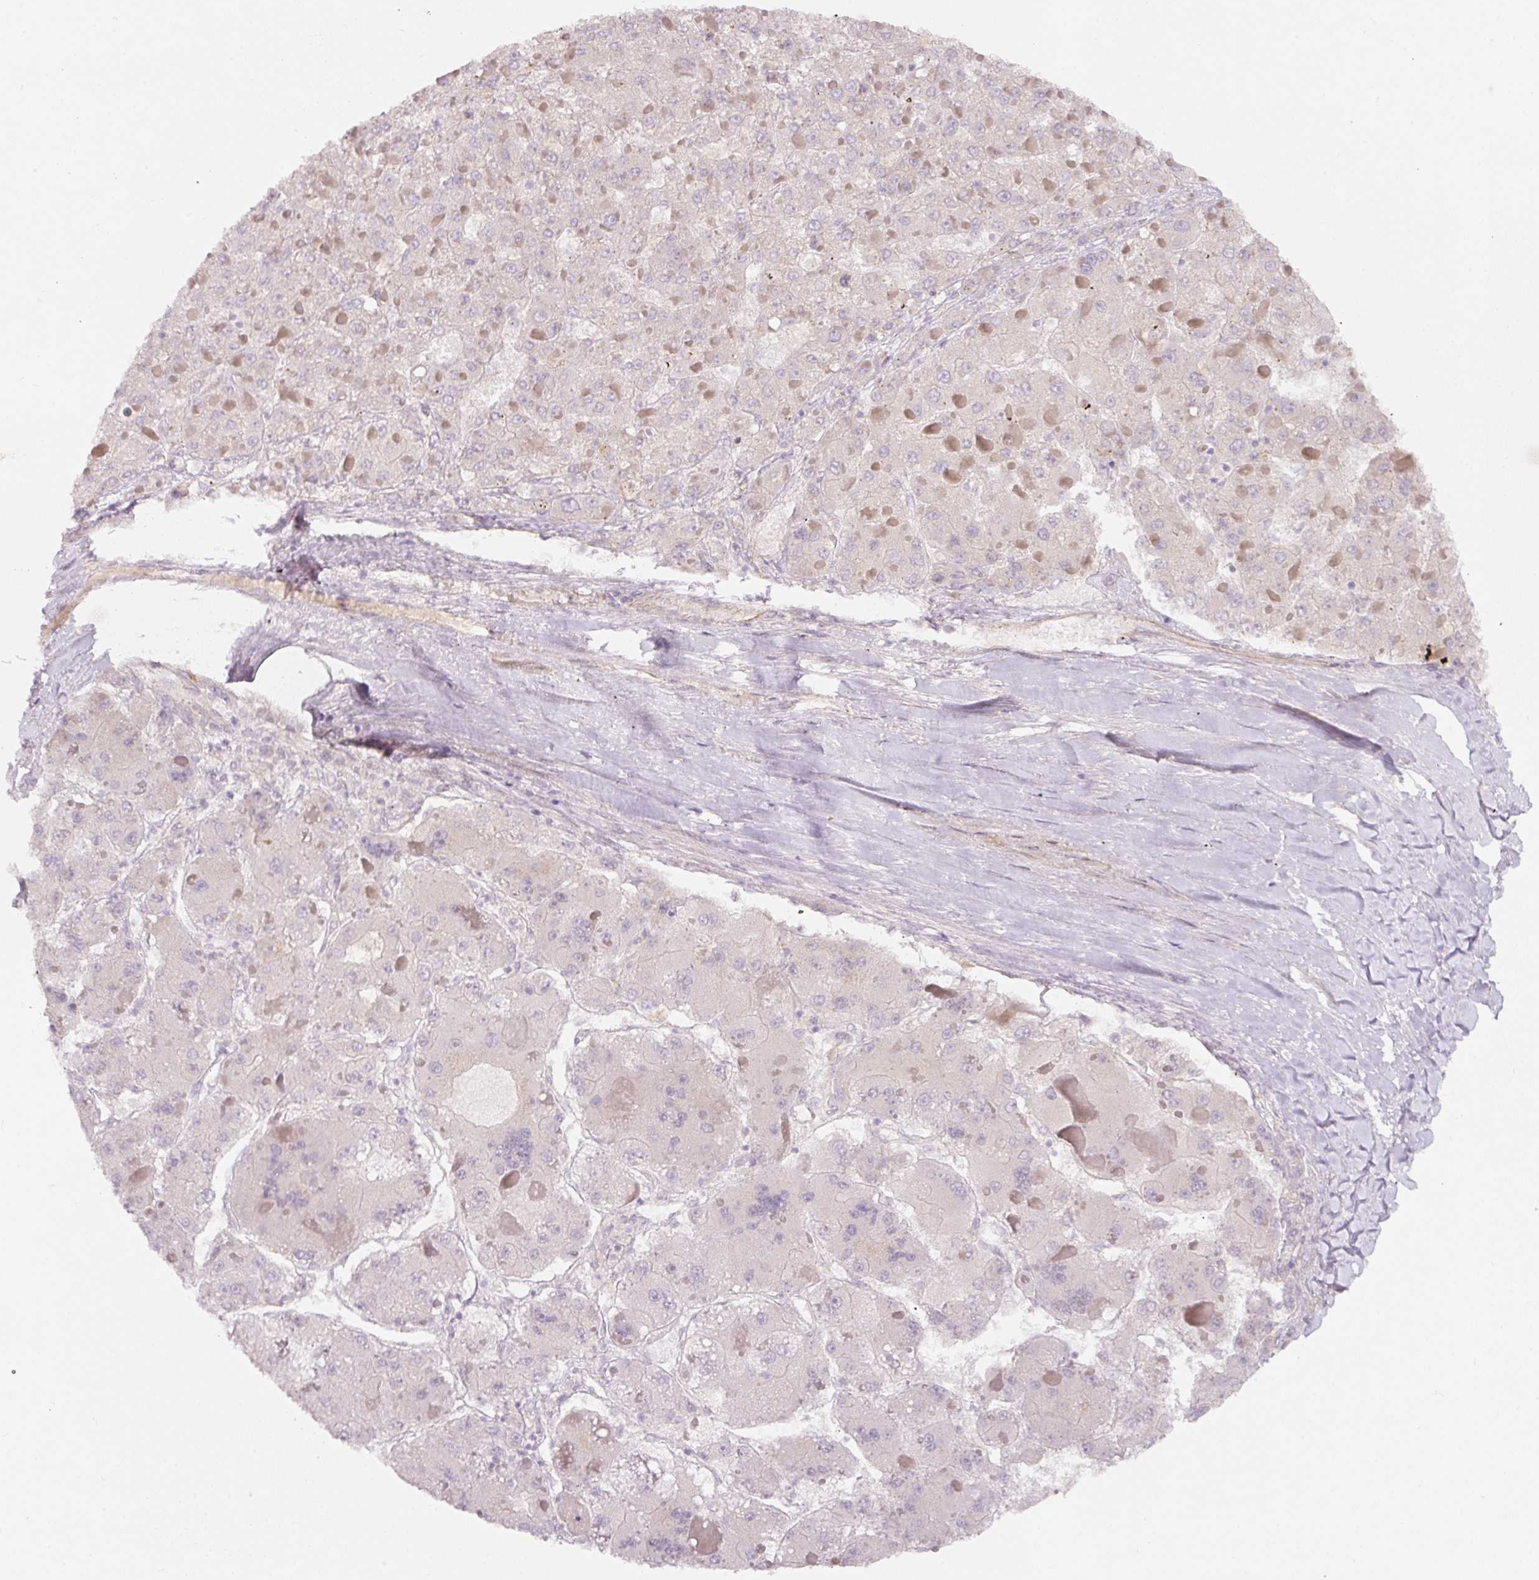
{"staining": {"intensity": "negative", "quantity": "none", "location": "none"}, "tissue": "liver cancer", "cell_type": "Tumor cells", "image_type": "cancer", "snomed": [{"axis": "morphology", "description": "Carcinoma, Hepatocellular, NOS"}, {"axis": "topography", "description": "Liver"}], "caption": "This is an immunohistochemistry (IHC) photomicrograph of human liver cancer. There is no expression in tumor cells.", "gene": "NBPF11", "patient": {"sex": "female", "age": 73}}